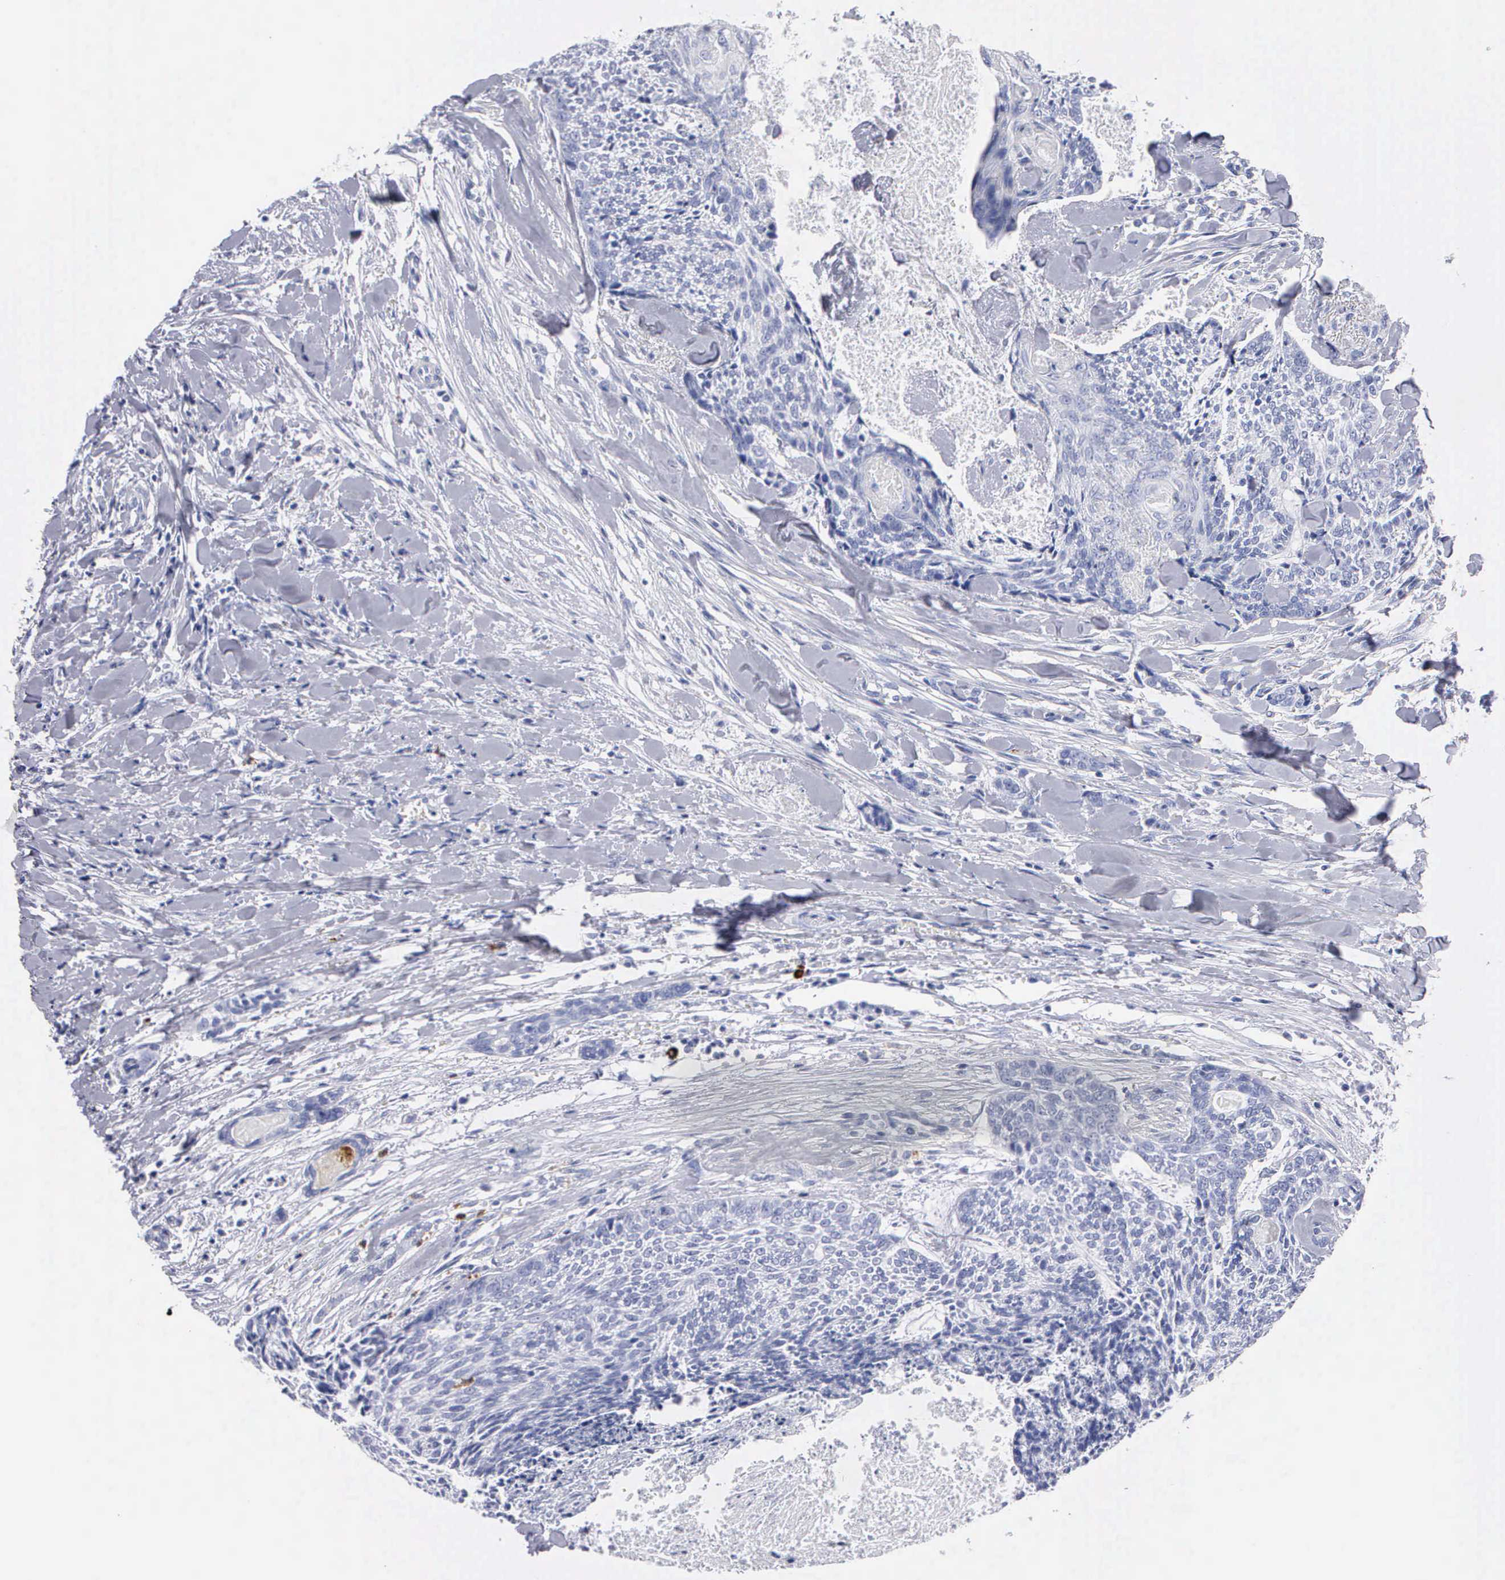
{"staining": {"intensity": "negative", "quantity": "none", "location": "none"}, "tissue": "head and neck cancer", "cell_type": "Tumor cells", "image_type": "cancer", "snomed": [{"axis": "morphology", "description": "Squamous cell carcinoma, NOS"}, {"axis": "topography", "description": "Salivary gland"}, {"axis": "topography", "description": "Head-Neck"}], "caption": "The micrograph displays no significant positivity in tumor cells of head and neck cancer (squamous cell carcinoma).", "gene": "CTSG", "patient": {"sex": "male", "age": 70}}